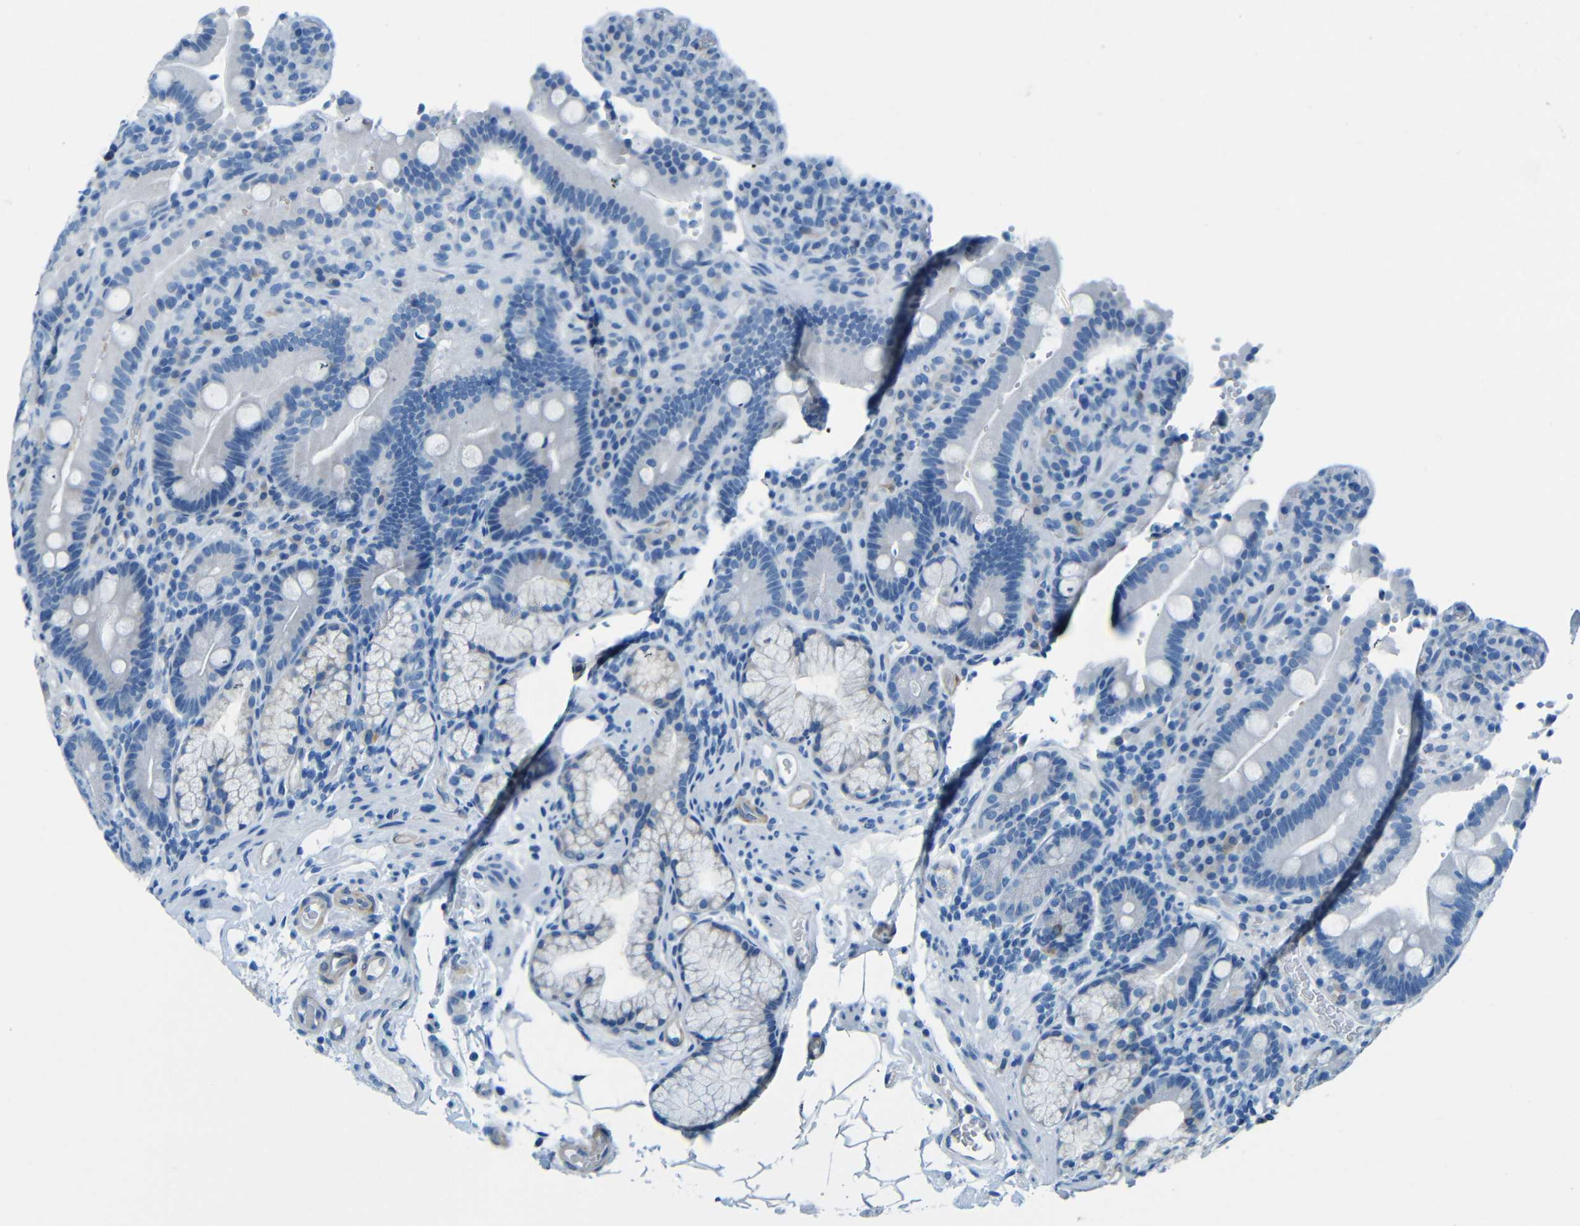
{"staining": {"intensity": "negative", "quantity": "none", "location": "none"}, "tissue": "duodenum", "cell_type": "Glandular cells", "image_type": "normal", "snomed": [{"axis": "morphology", "description": "Normal tissue, NOS"}, {"axis": "topography", "description": "Small intestine, NOS"}], "caption": "Micrograph shows no protein positivity in glandular cells of normal duodenum.", "gene": "MAP2", "patient": {"sex": "female", "age": 71}}